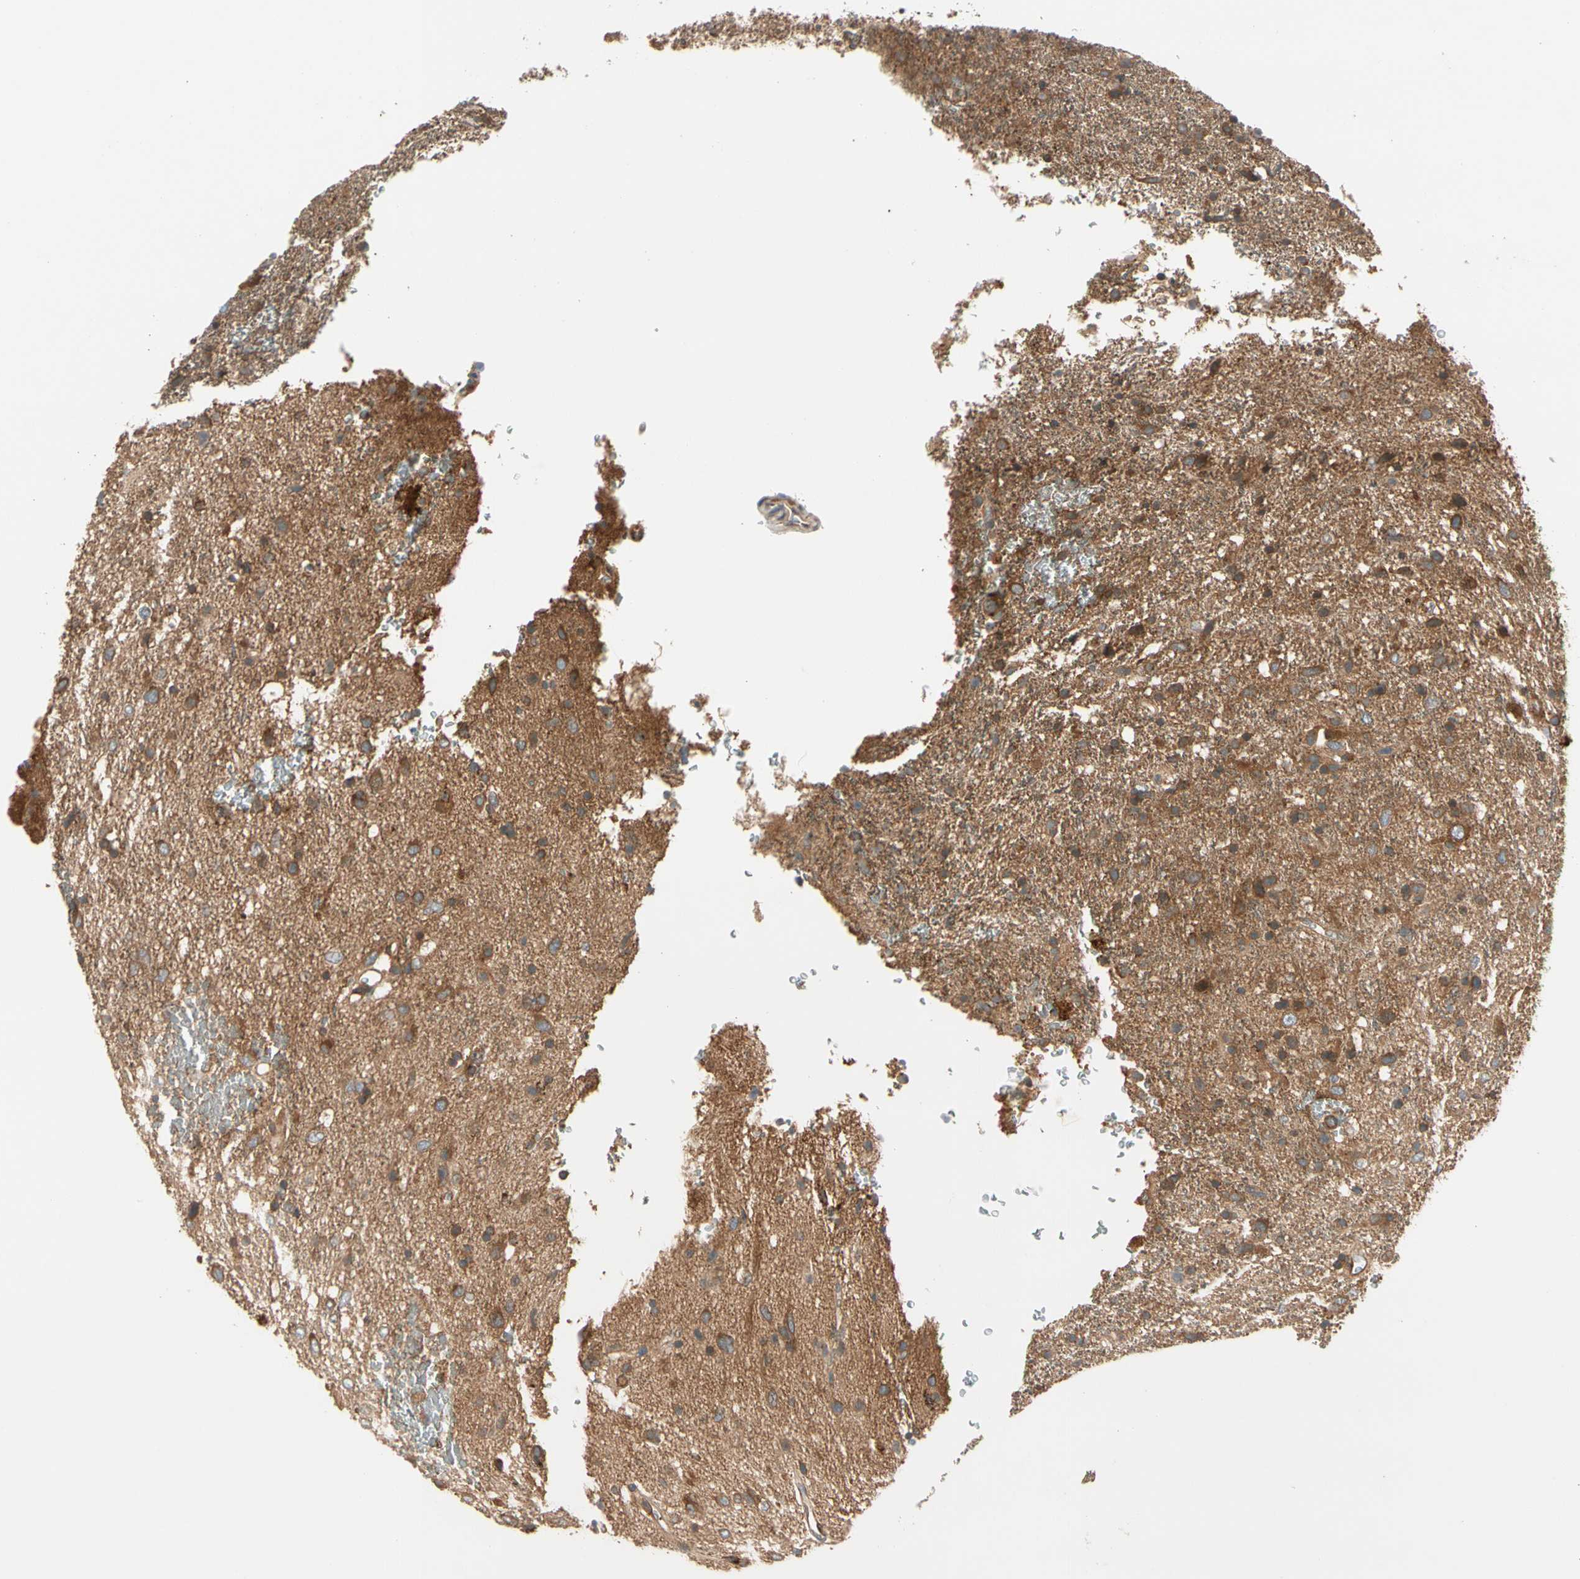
{"staining": {"intensity": "moderate", "quantity": "25%-75%", "location": "cytoplasmic/membranous"}, "tissue": "glioma", "cell_type": "Tumor cells", "image_type": "cancer", "snomed": [{"axis": "morphology", "description": "Glioma, malignant, Low grade"}, {"axis": "topography", "description": "Brain"}], "caption": "Approximately 25%-75% of tumor cells in low-grade glioma (malignant) display moderate cytoplasmic/membranous protein staining as visualized by brown immunohistochemical staining.", "gene": "ROCK2", "patient": {"sex": "male", "age": 77}}